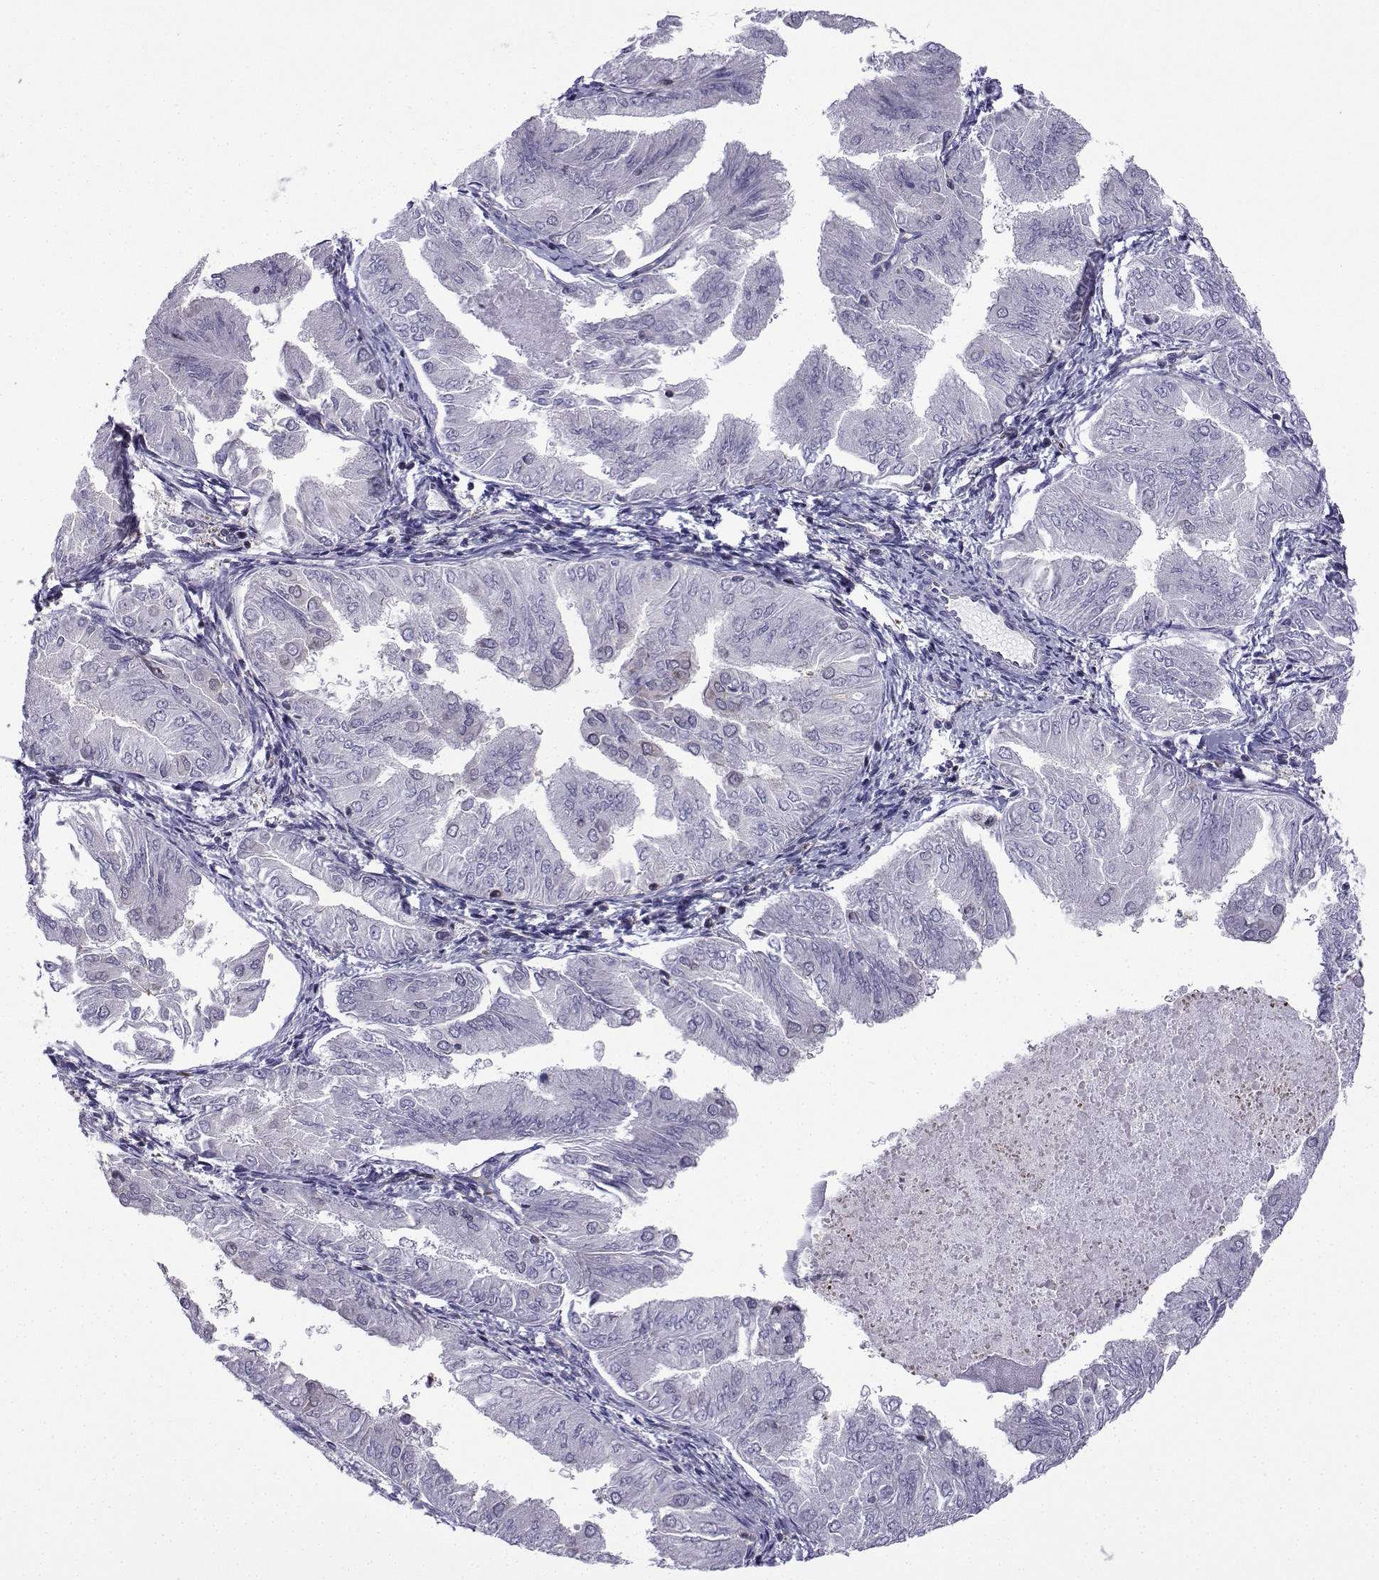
{"staining": {"intensity": "negative", "quantity": "none", "location": "none"}, "tissue": "endometrial cancer", "cell_type": "Tumor cells", "image_type": "cancer", "snomed": [{"axis": "morphology", "description": "Adenocarcinoma, NOS"}, {"axis": "topography", "description": "Endometrium"}], "caption": "IHC micrograph of adenocarcinoma (endometrial) stained for a protein (brown), which shows no positivity in tumor cells.", "gene": "INCENP", "patient": {"sex": "female", "age": 53}}